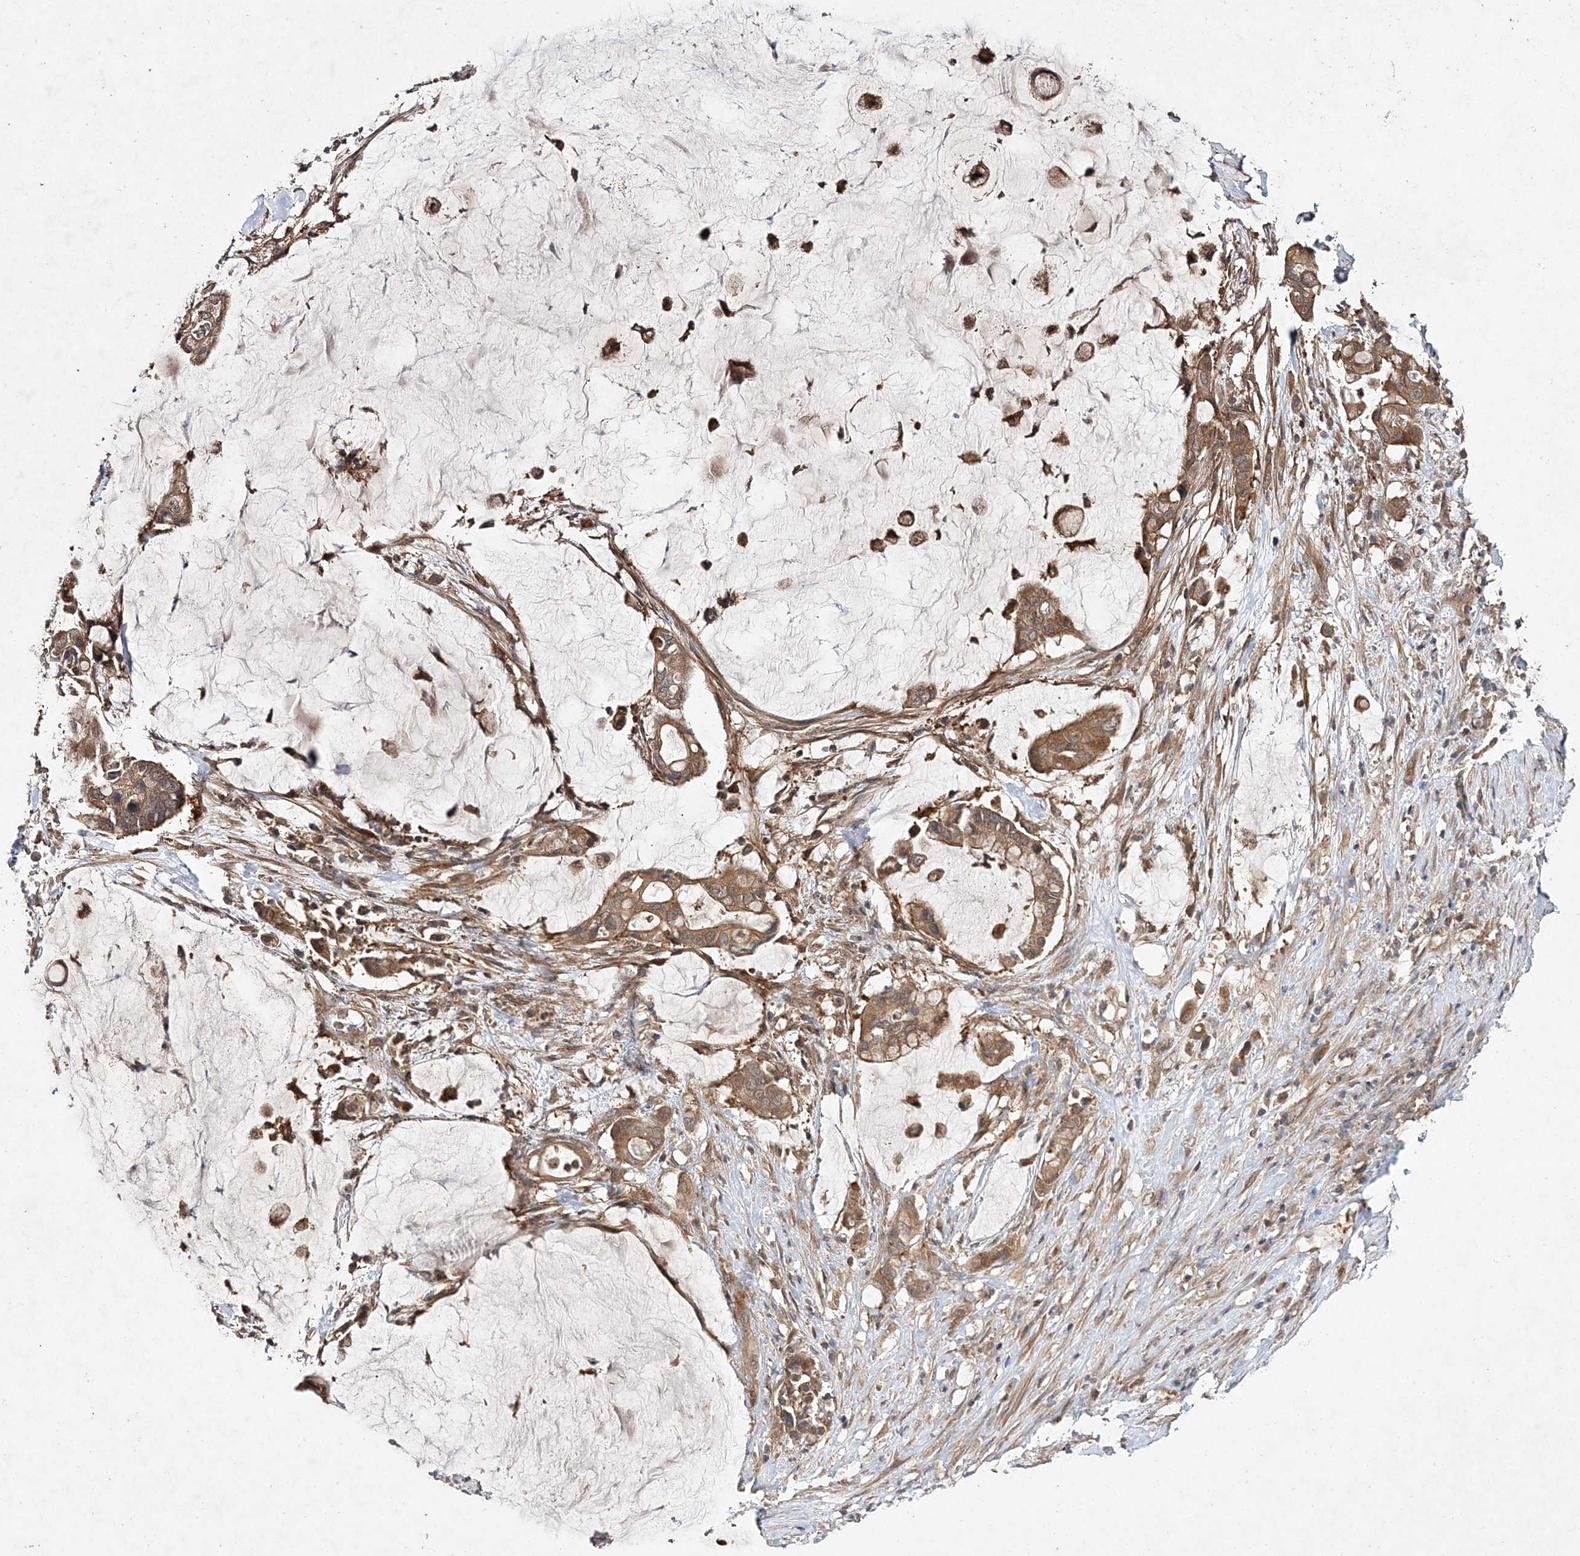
{"staining": {"intensity": "moderate", "quantity": ">75%", "location": "cytoplasmic/membranous"}, "tissue": "pancreatic cancer", "cell_type": "Tumor cells", "image_type": "cancer", "snomed": [{"axis": "morphology", "description": "Adenocarcinoma, NOS"}, {"axis": "topography", "description": "Pancreas"}], "caption": "A high-resolution image shows immunohistochemistry (IHC) staining of adenocarcinoma (pancreatic), which demonstrates moderate cytoplasmic/membranous expression in about >75% of tumor cells.", "gene": "TMEM9B", "patient": {"sex": "male", "age": 41}}